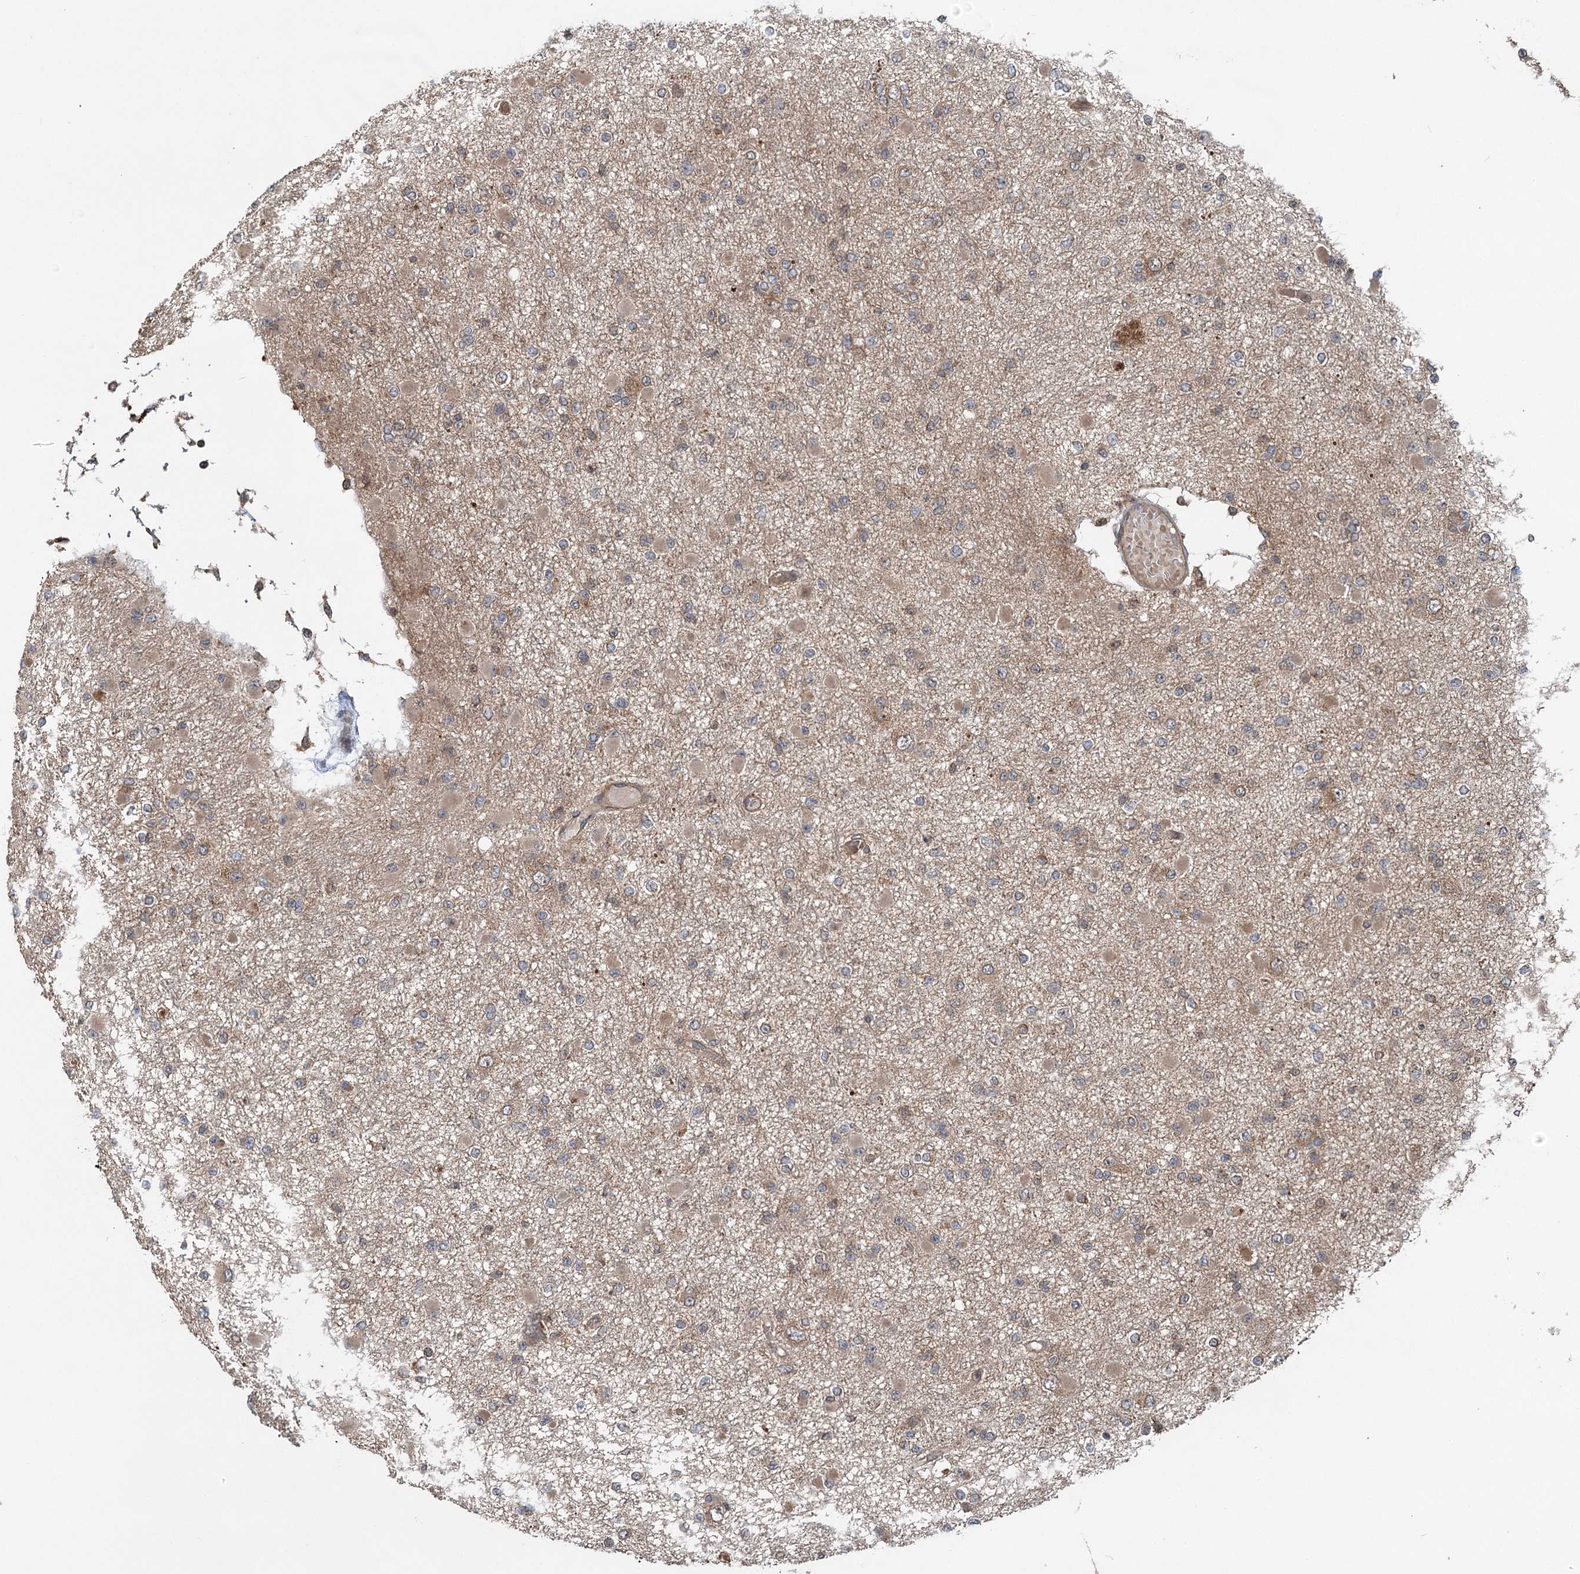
{"staining": {"intensity": "weak", "quantity": "25%-75%", "location": "cytoplasmic/membranous"}, "tissue": "glioma", "cell_type": "Tumor cells", "image_type": "cancer", "snomed": [{"axis": "morphology", "description": "Glioma, malignant, Low grade"}, {"axis": "topography", "description": "Brain"}], "caption": "Immunohistochemical staining of human glioma reveals weak cytoplasmic/membranous protein staining in about 25%-75% of tumor cells.", "gene": "INSIG2", "patient": {"sex": "female", "age": 22}}